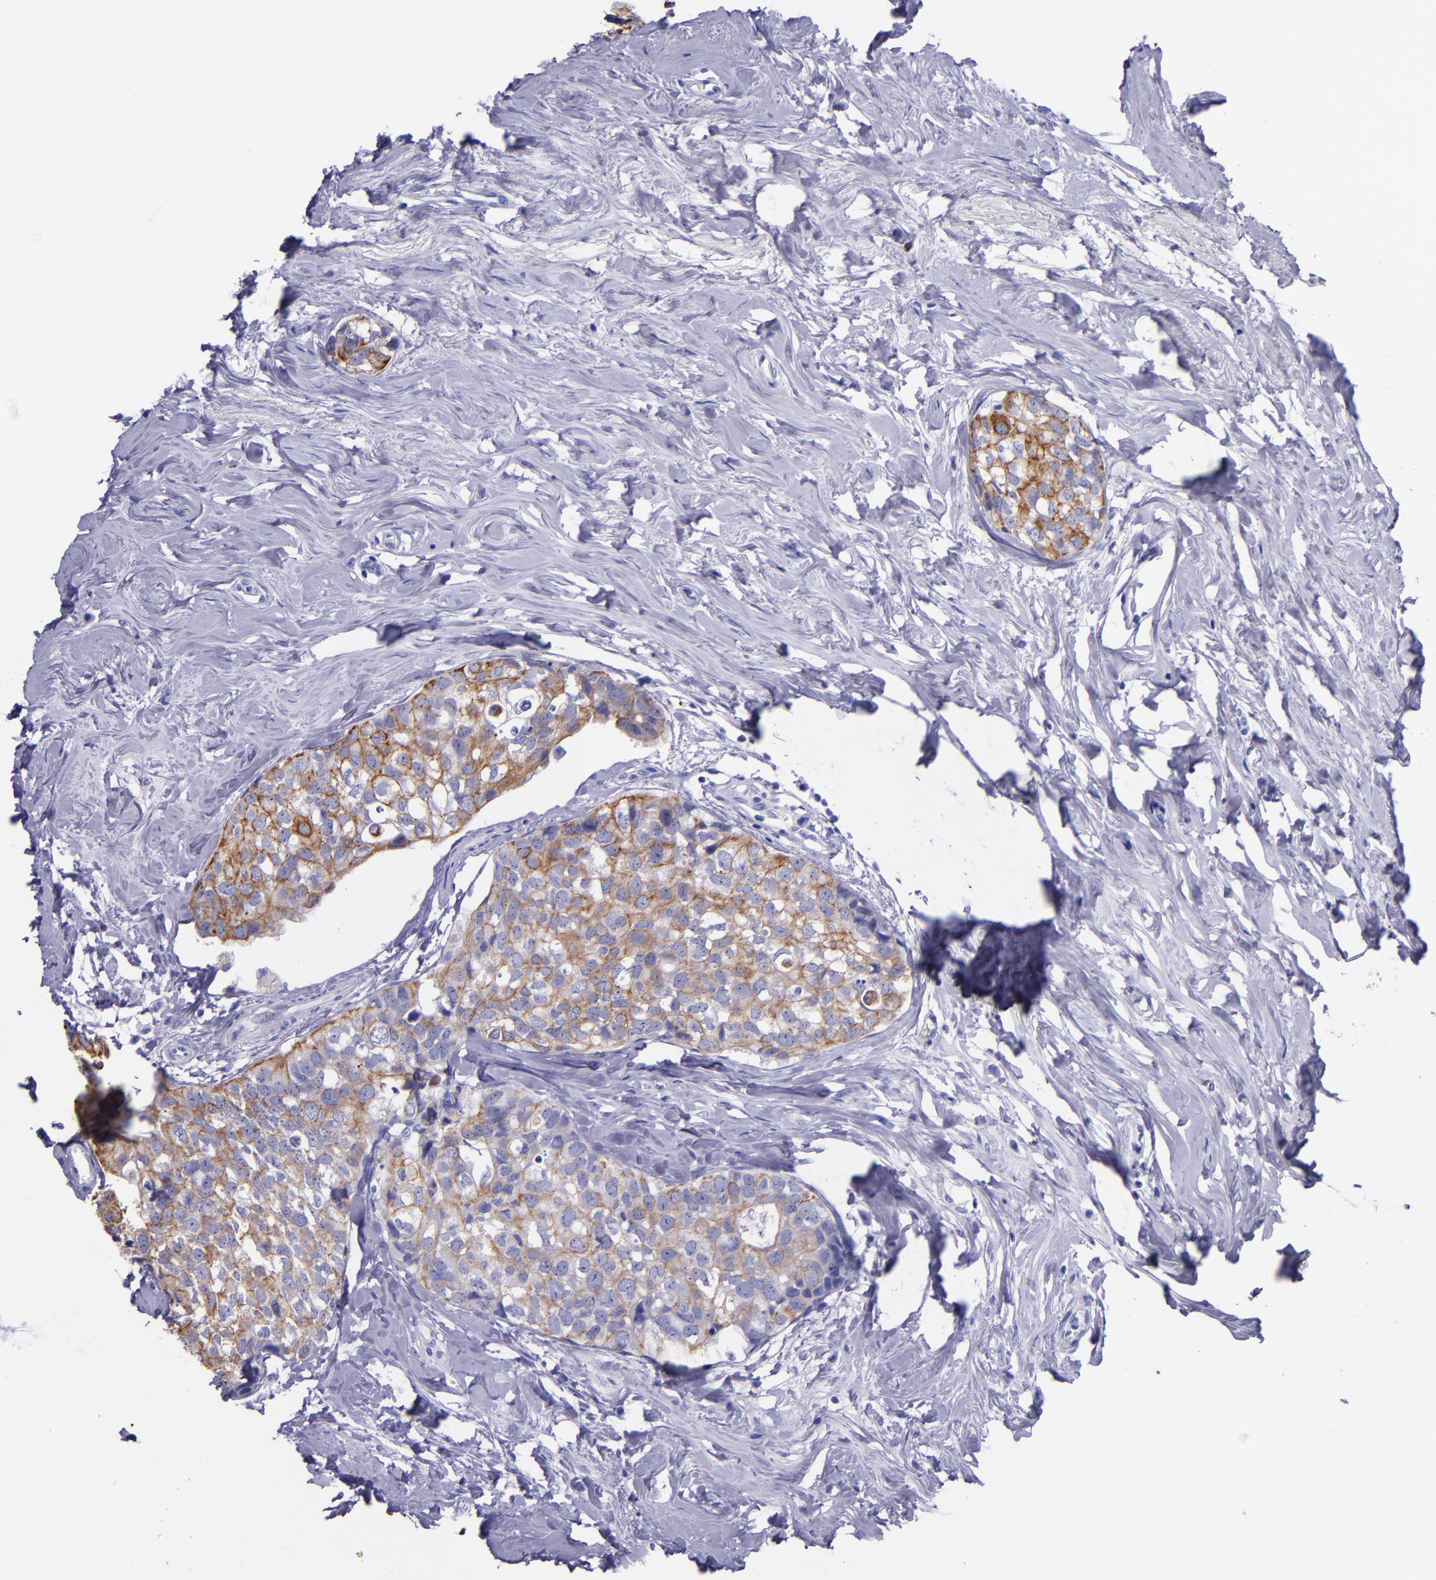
{"staining": {"intensity": "moderate", "quantity": ">75%", "location": "cytoplasmic/membranous"}, "tissue": "breast cancer", "cell_type": "Tumor cells", "image_type": "cancer", "snomed": [{"axis": "morphology", "description": "Normal tissue, NOS"}, {"axis": "morphology", "description": "Duct carcinoma"}, {"axis": "topography", "description": "Breast"}], "caption": "Immunohistochemistry of breast cancer (invasive ductal carcinoma) demonstrates medium levels of moderate cytoplasmic/membranous expression in about >75% of tumor cells.", "gene": "KRT4", "patient": {"sex": "female", "age": 50}}